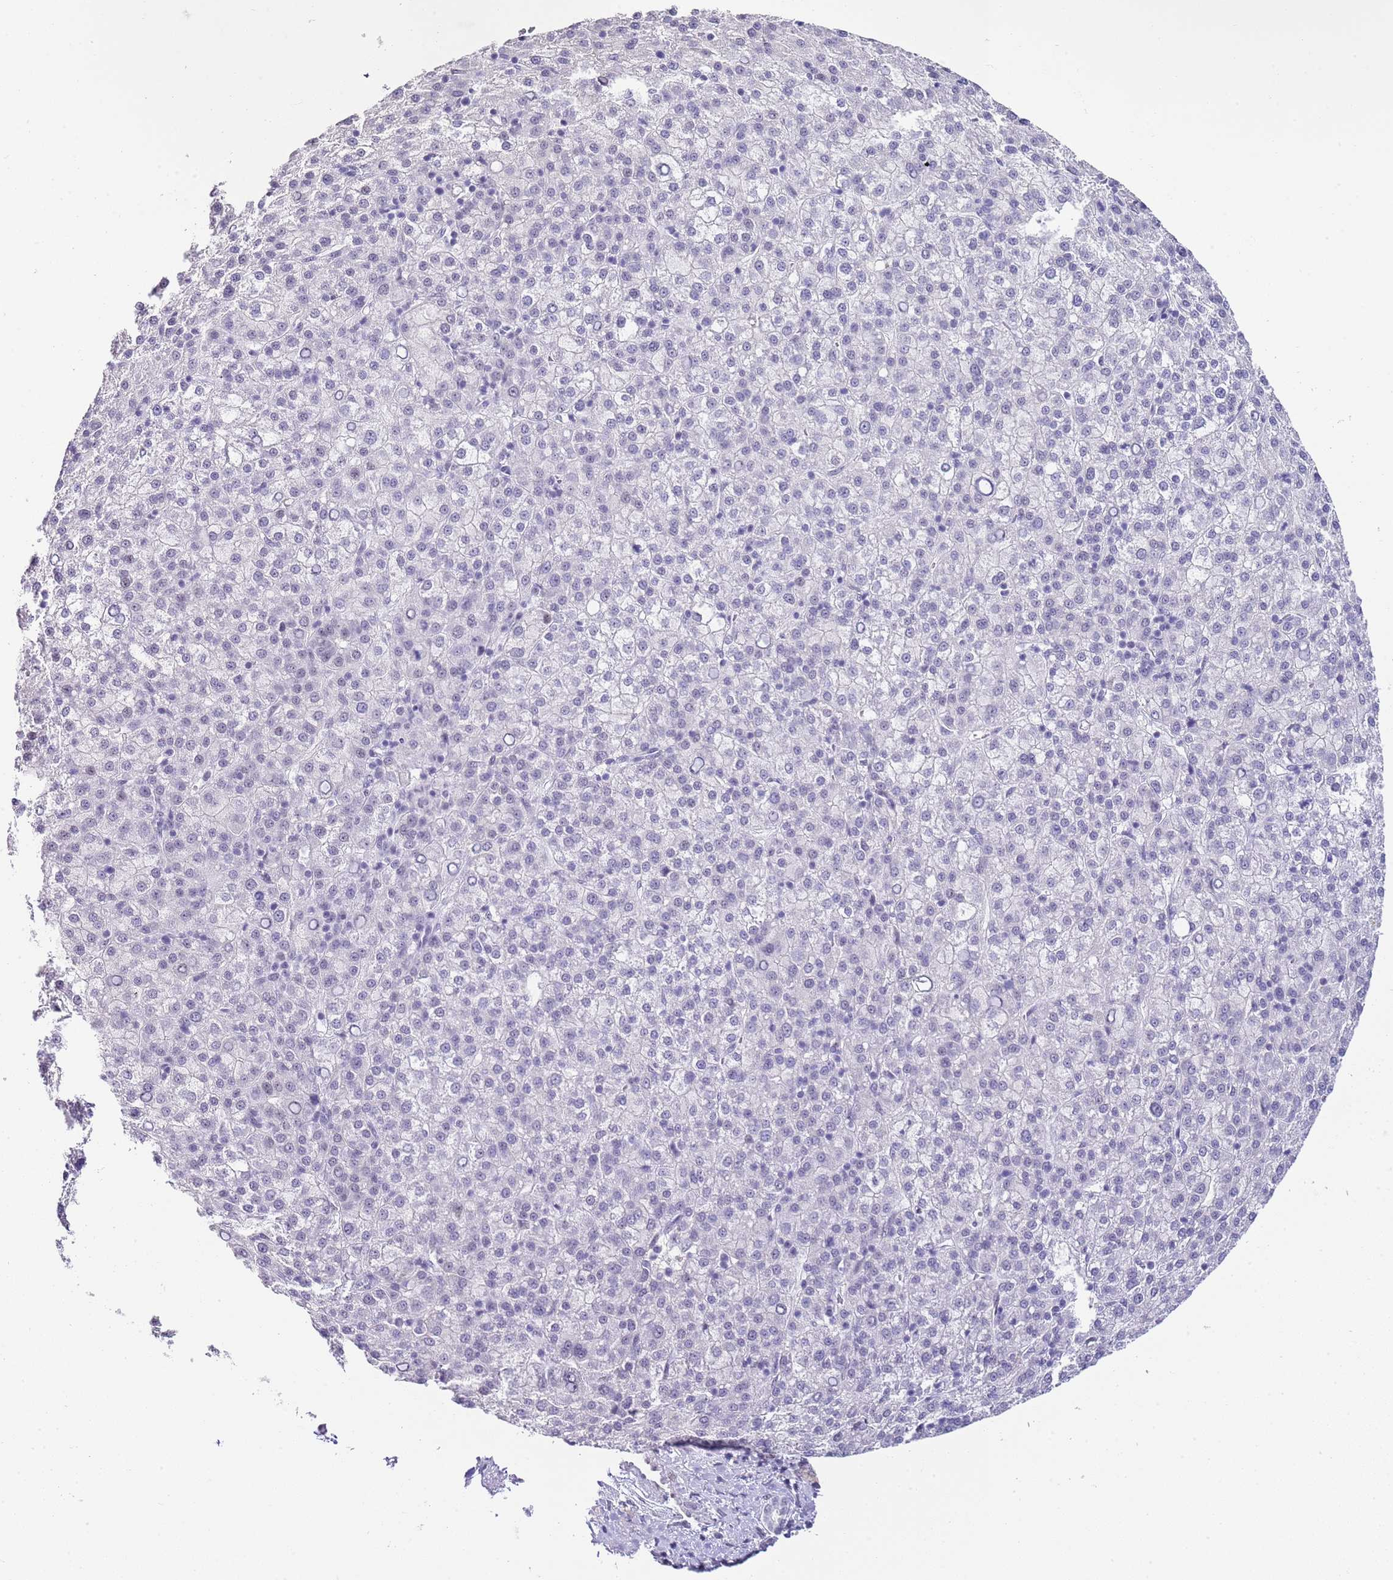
{"staining": {"intensity": "negative", "quantity": "none", "location": "none"}, "tissue": "liver cancer", "cell_type": "Tumor cells", "image_type": "cancer", "snomed": [{"axis": "morphology", "description": "Carcinoma, Hepatocellular, NOS"}, {"axis": "topography", "description": "Liver"}], "caption": "Immunohistochemical staining of human liver cancer displays no significant staining in tumor cells.", "gene": "NOP56", "patient": {"sex": "female", "age": 58}}